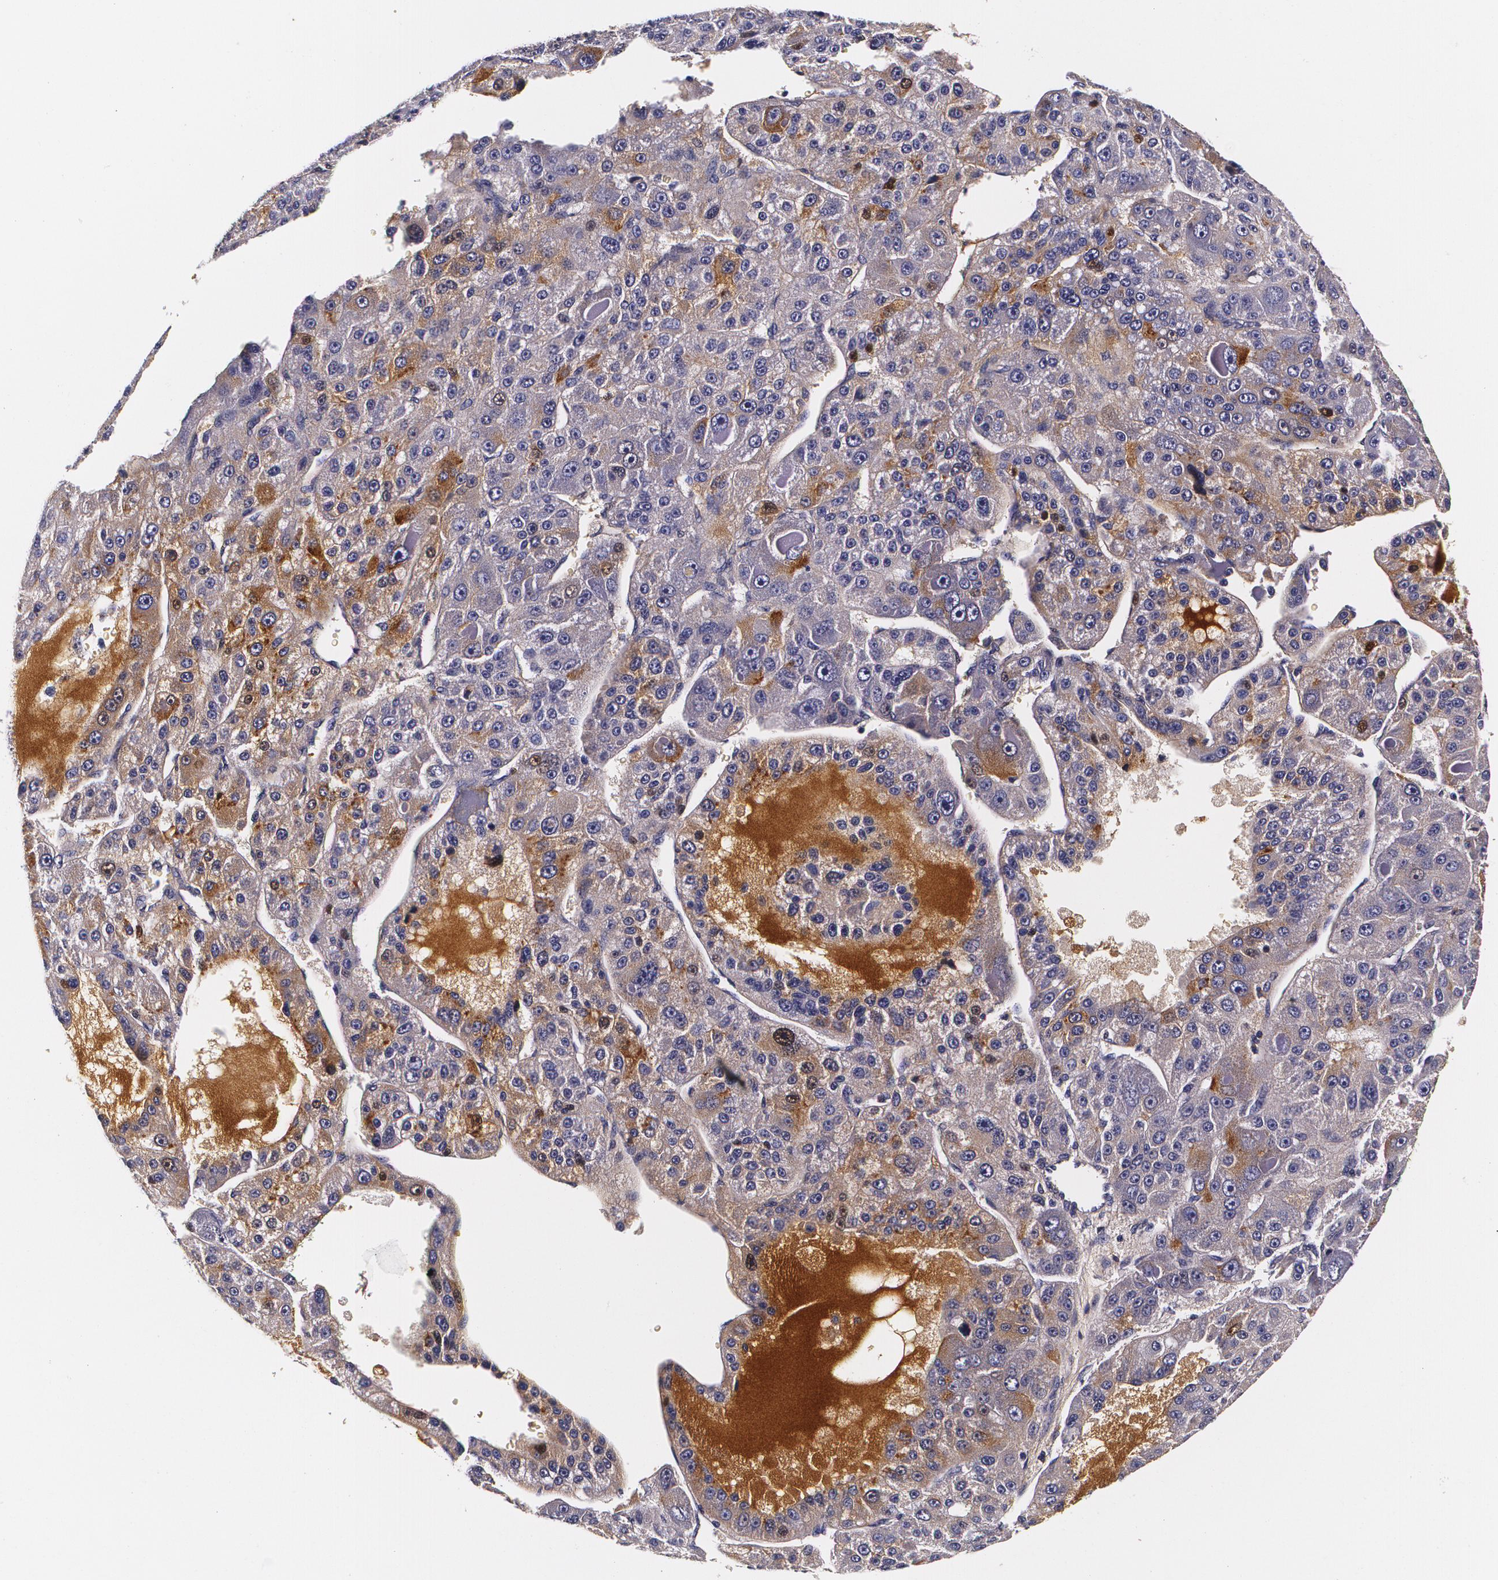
{"staining": {"intensity": "weak", "quantity": ">75%", "location": "cytoplasmic/membranous"}, "tissue": "liver cancer", "cell_type": "Tumor cells", "image_type": "cancer", "snomed": [{"axis": "morphology", "description": "Carcinoma, Hepatocellular, NOS"}, {"axis": "topography", "description": "Liver"}], "caption": "DAB (3,3'-diaminobenzidine) immunohistochemical staining of human hepatocellular carcinoma (liver) exhibits weak cytoplasmic/membranous protein expression in approximately >75% of tumor cells.", "gene": "TTR", "patient": {"sex": "male", "age": 76}}